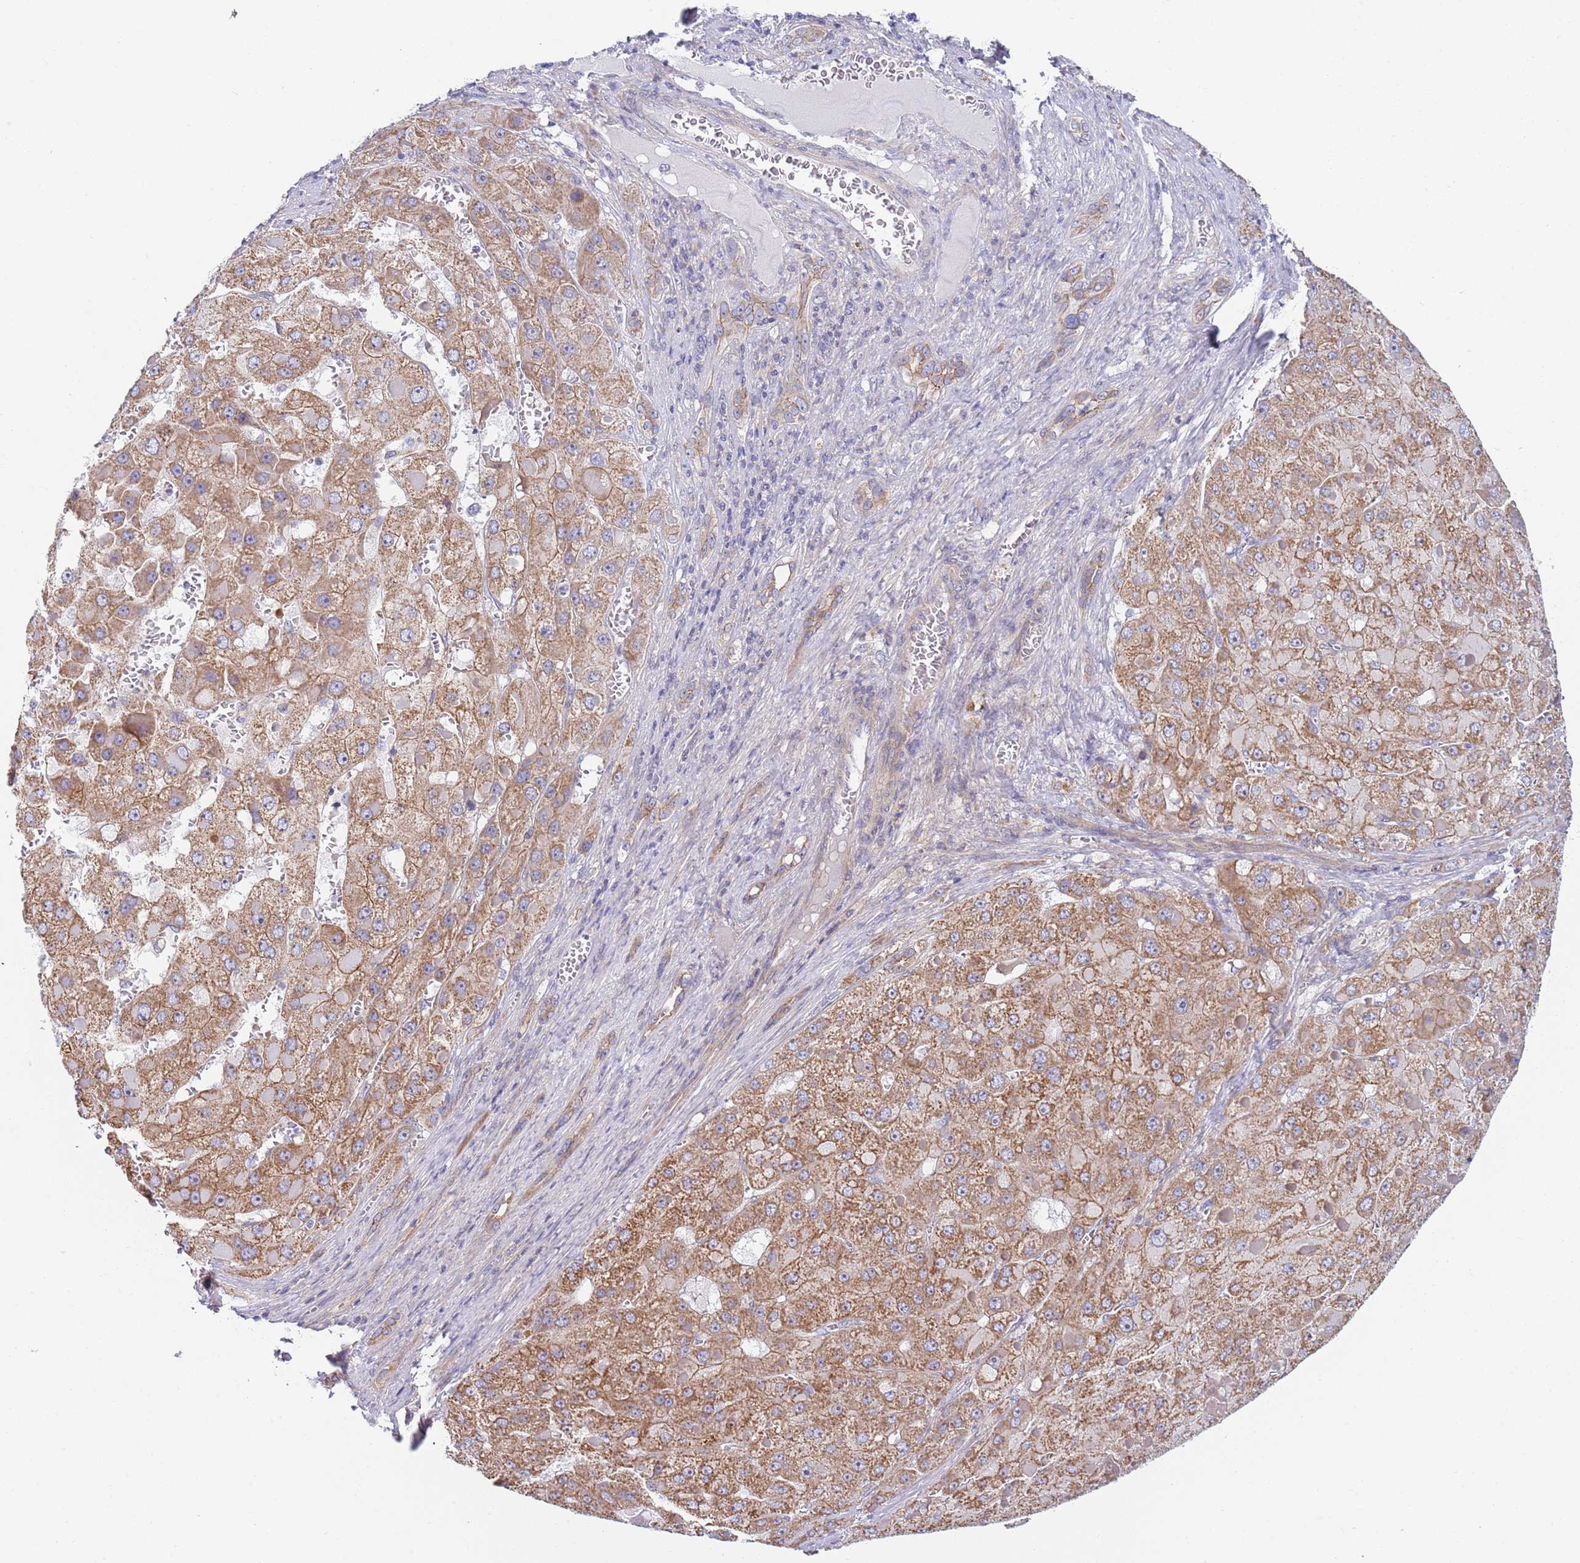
{"staining": {"intensity": "moderate", "quantity": ">75%", "location": "cytoplasmic/membranous"}, "tissue": "liver cancer", "cell_type": "Tumor cells", "image_type": "cancer", "snomed": [{"axis": "morphology", "description": "Carcinoma, Hepatocellular, NOS"}, {"axis": "topography", "description": "Liver"}], "caption": "Hepatocellular carcinoma (liver) stained for a protein (brown) reveals moderate cytoplasmic/membranous positive expression in approximately >75% of tumor cells.", "gene": "PWWP3A", "patient": {"sex": "female", "age": 73}}